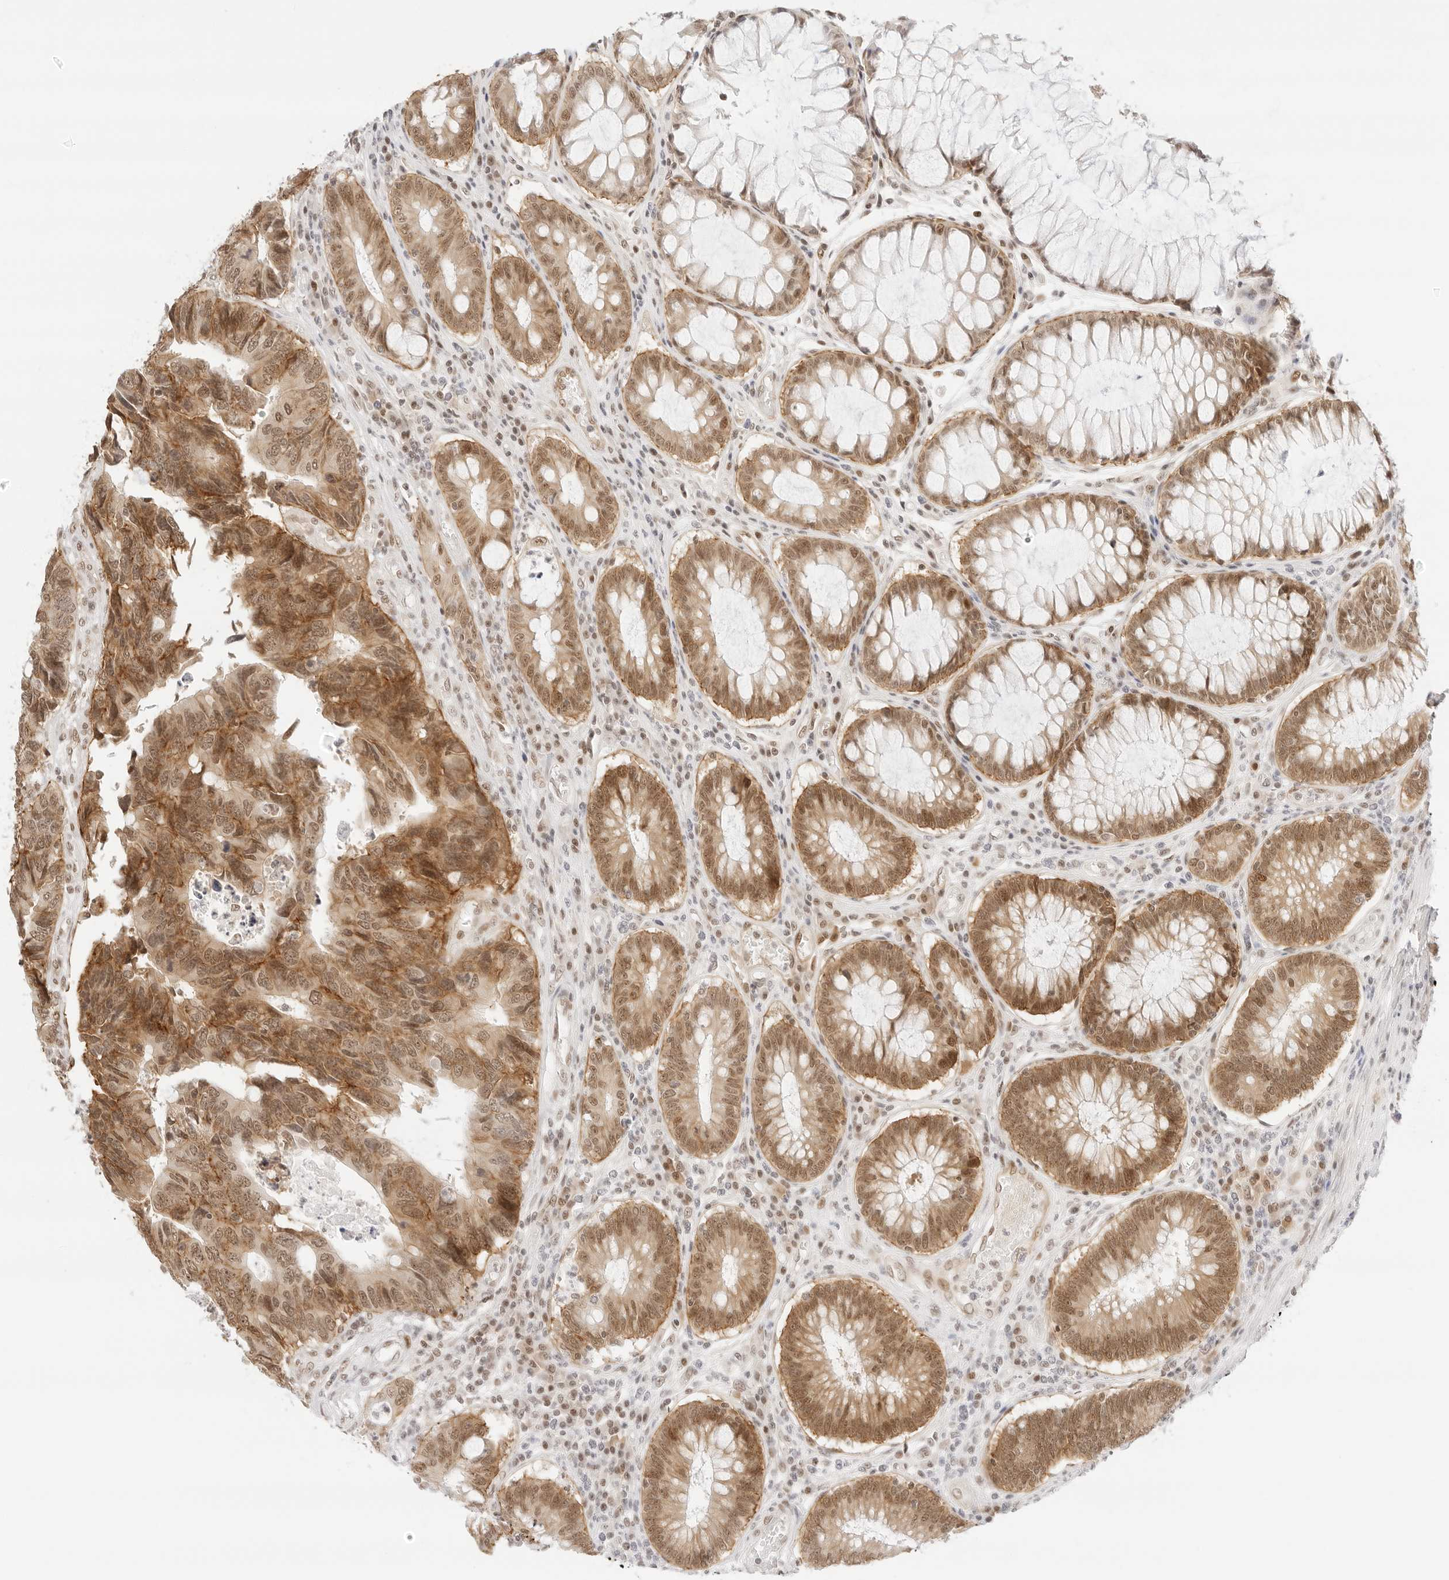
{"staining": {"intensity": "moderate", "quantity": ">75%", "location": "cytoplasmic/membranous,nuclear"}, "tissue": "colorectal cancer", "cell_type": "Tumor cells", "image_type": "cancer", "snomed": [{"axis": "morphology", "description": "Adenocarcinoma, NOS"}, {"axis": "topography", "description": "Rectum"}], "caption": "This photomicrograph exhibits immunohistochemistry staining of human colorectal cancer (adenocarcinoma), with medium moderate cytoplasmic/membranous and nuclear expression in about >75% of tumor cells.", "gene": "ITGA6", "patient": {"sex": "male", "age": 84}}